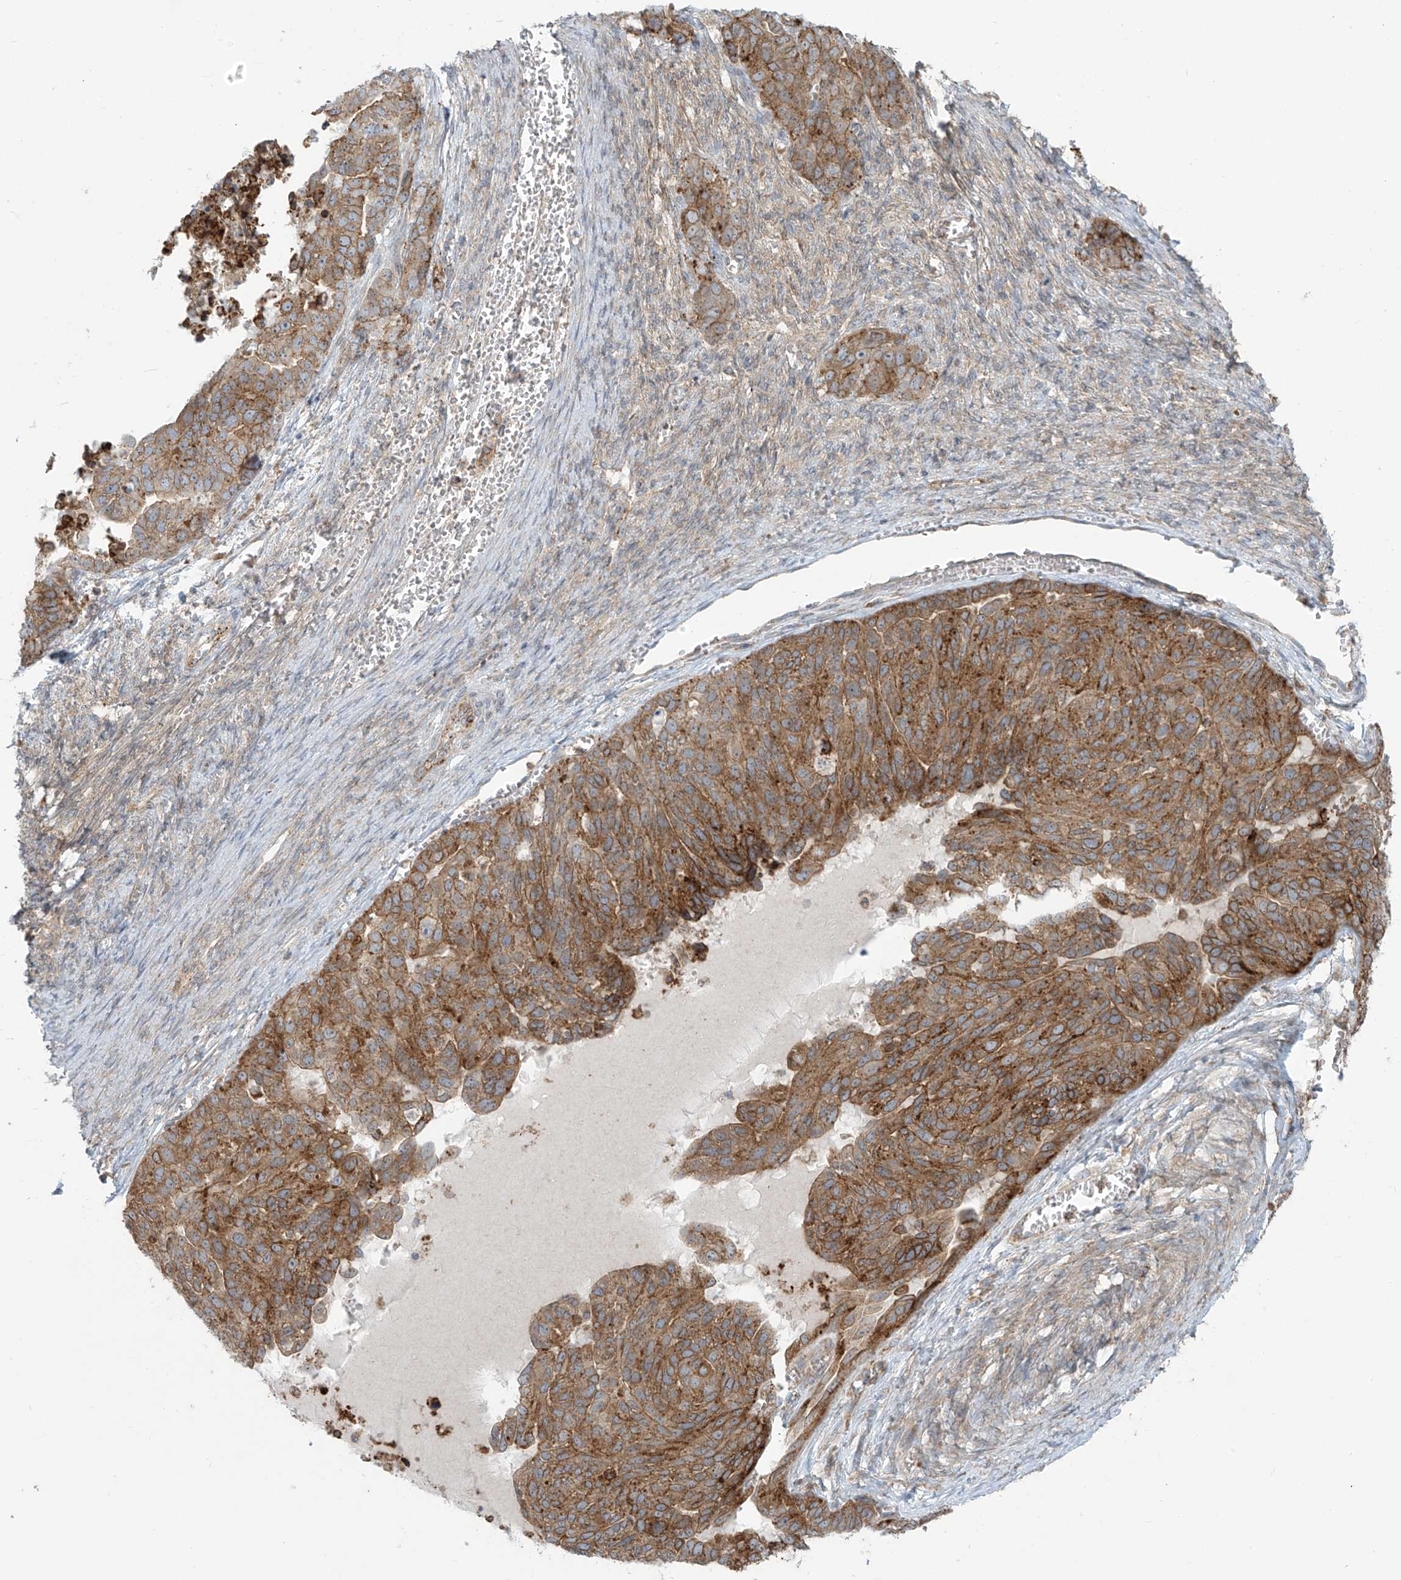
{"staining": {"intensity": "moderate", "quantity": ">75%", "location": "cytoplasmic/membranous"}, "tissue": "ovarian cancer", "cell_type": "Tumor cells", "image_type": "cancer", "snomed": [{"axis": "morphology", "description": "Cystadenocarcinoma, serous, NOS"}, {"axis": "topography", "description": "Ovary"}], "caption": "Immunohistochemistry (IHC) image of neoplastic tissue: ovarian serous cystadenocarcinoma stained using IHC shows medium levels of moderate protein expression localized specifically in the cytoplasmic/membranous of tumor cells, appearing as a cytoplasmic/membranous brown color.", "gene": "LZTS3", "patient": {"sex": "female", "age": 44}}